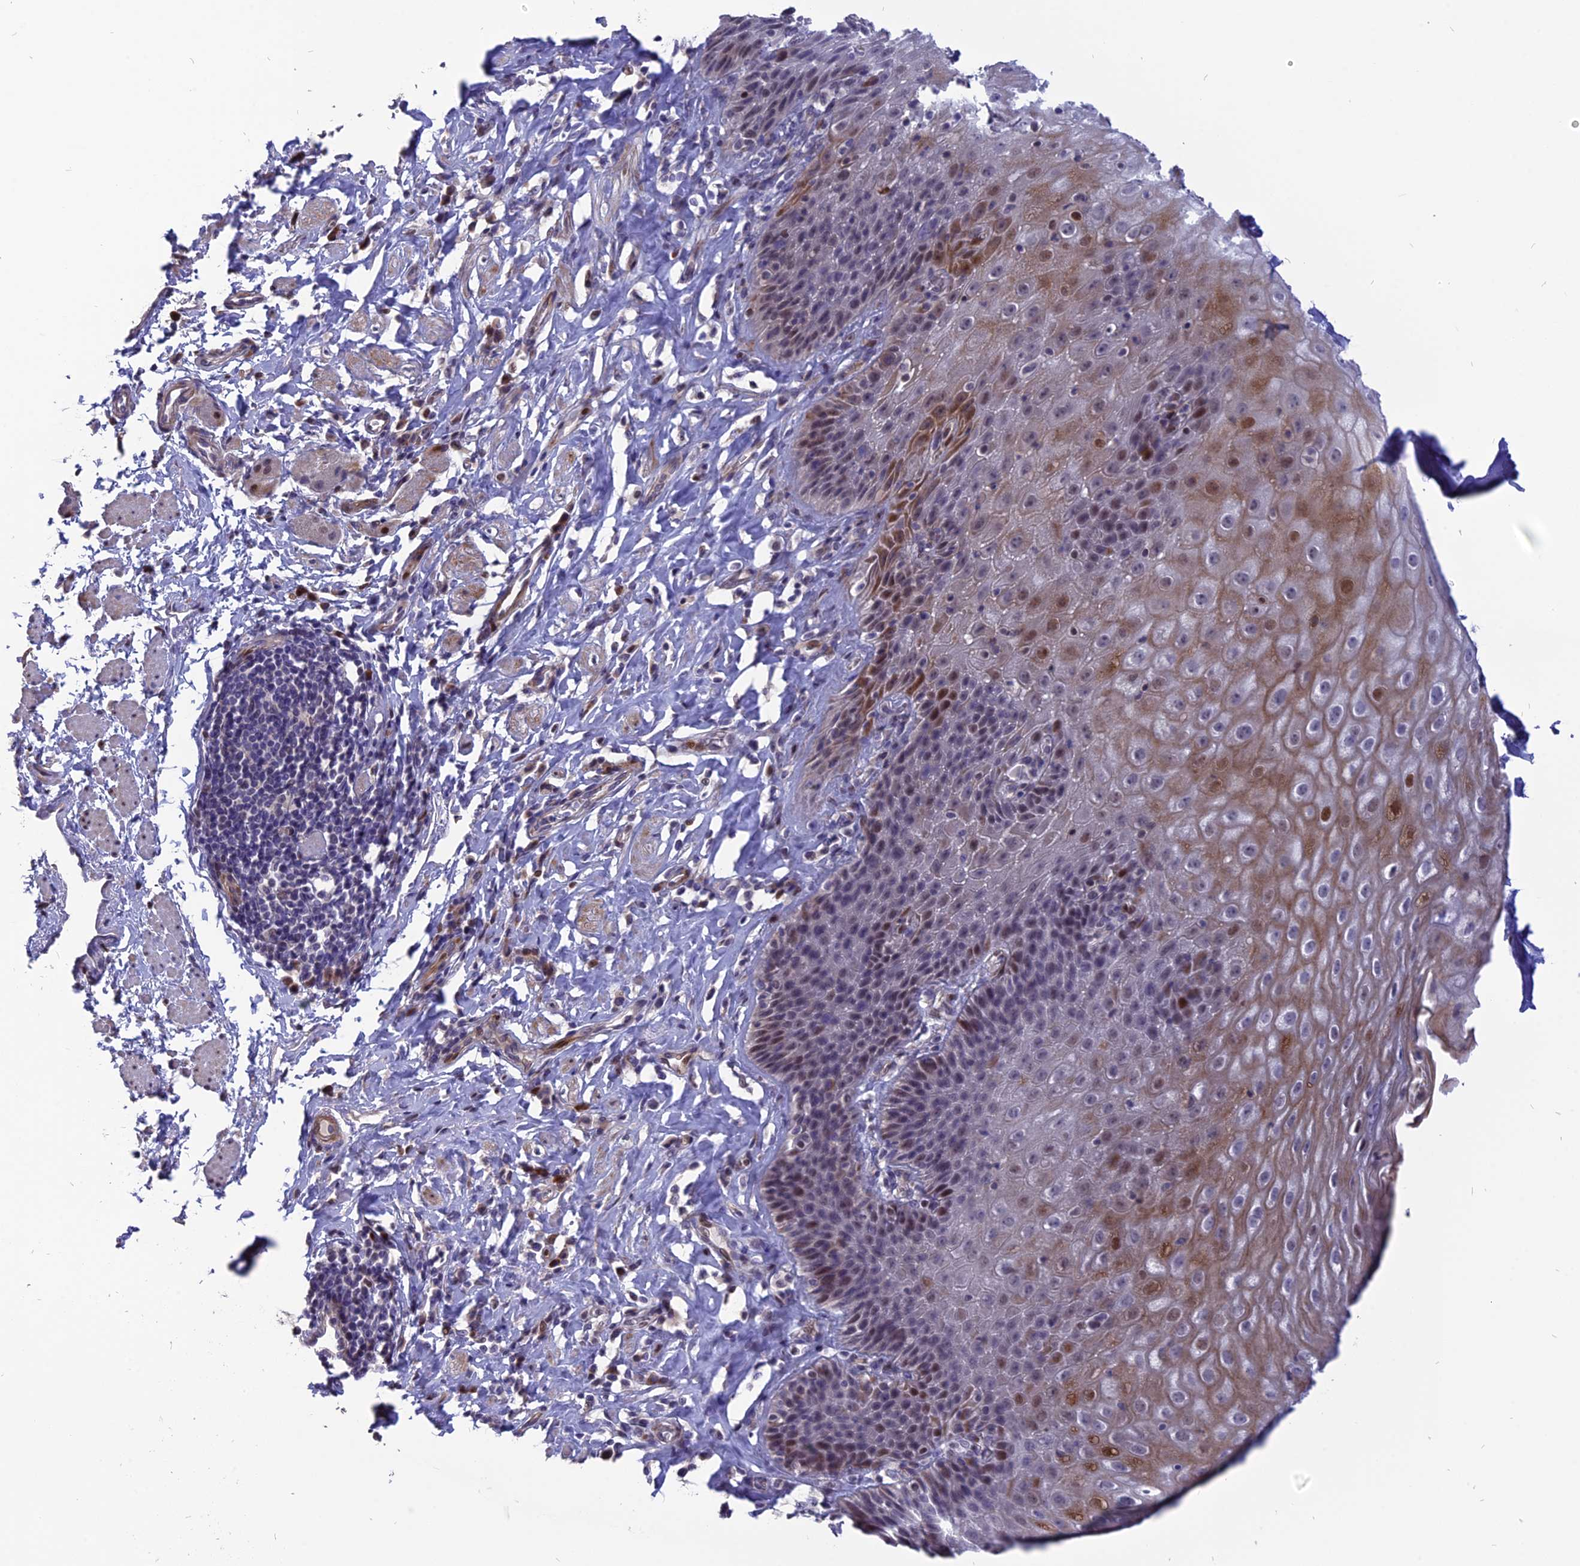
{"staining": {"intensity": "moderate", "quantity": "25%-75%", "location": "cytoplasmic/membranous,nuclear"}, "tissue": "esophagus", "cell_type": "Squamous epithelial cells", "image_type": "normal", "snomed": [{"axis": "morphology", "description": "Normal tissue, NOS"}, {"axis": "topography", "description": "Esophagus"}], "caption": "Immunohistochemistry (IHC) image of unremarkable esophagus: esophagus stained using immunohistochemistry (IHC) demonstrates medium levels of moderate protein expression localized specifically in the cytoplasmic/membranous,nuclear of squamous epithelial cells, appearing as a cytoplasmic/membranous,nuclear brown color.", "gene": "TMEM263", "patient": {"sex": "female", "age": 61}}